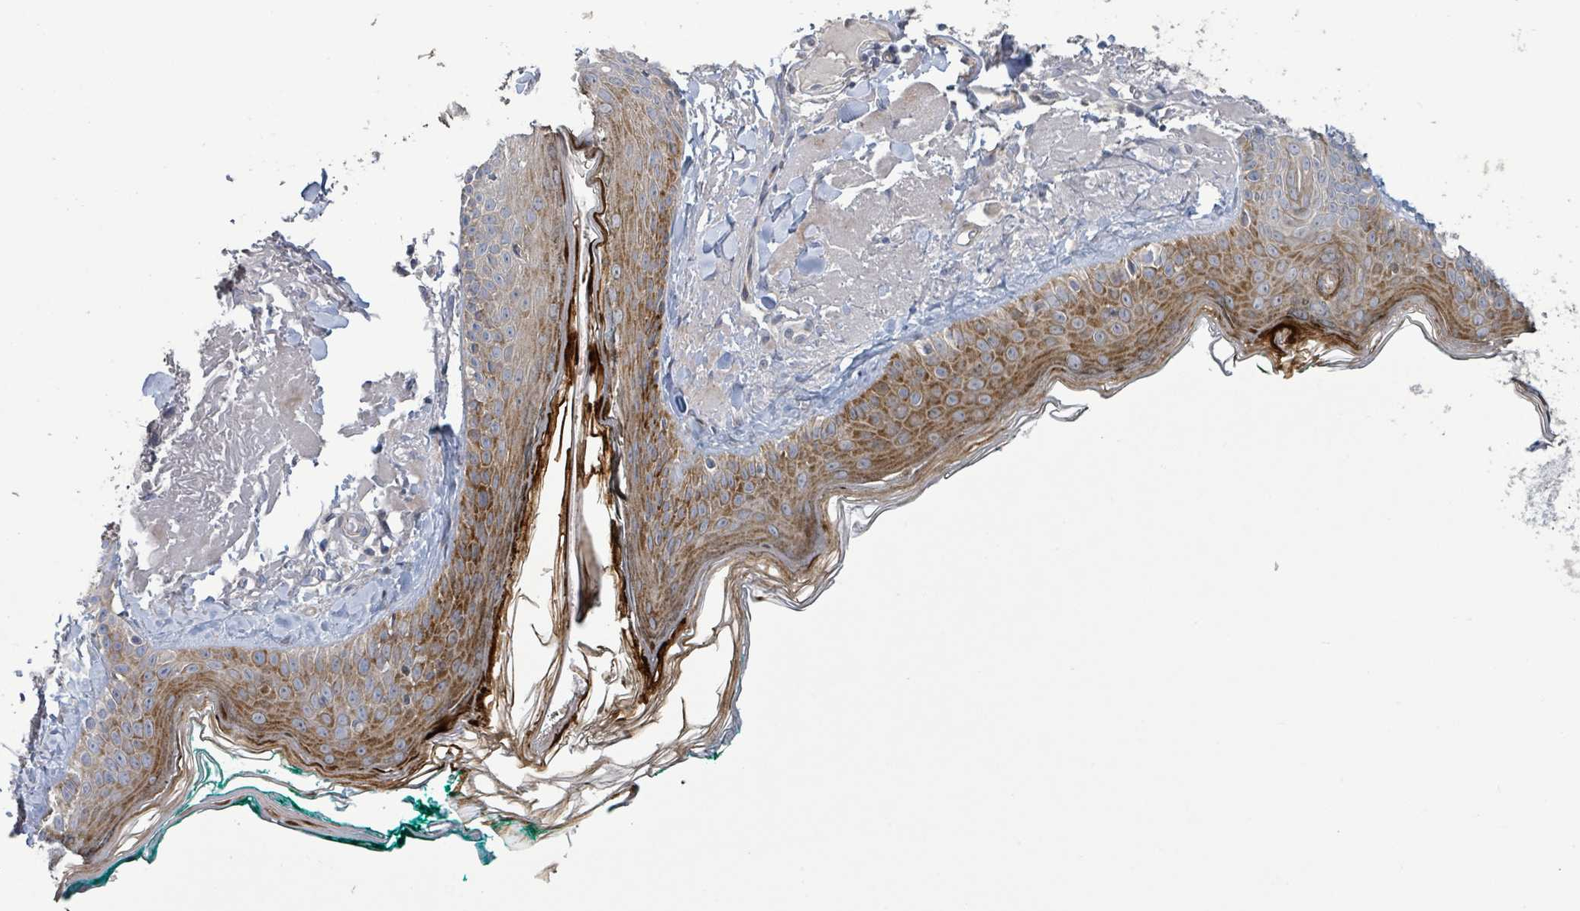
{"staining": {"intensity": "negative", "quantity": "none", "location": "none"}, "tissue": "skin", "cell_type": "Fibroblasts", "image_type": "normal", "snomed": [{"axis": "morphology", "description": "Normal tissue, NOS"}, {"axis": "morphology", "description": "Malignant melanoma, NOS"}, {"axis": "topography", "description": "Skin"}], "caption": "This is a histopathology image of immunohistochemistry staining of normal skin, which shows no positivity in fibroblasts. (DAB IHC visualized using brightfield microscopy, high magnification).", "gene": "LILRA4", "patient": {"sex": "male", "age": 80}}